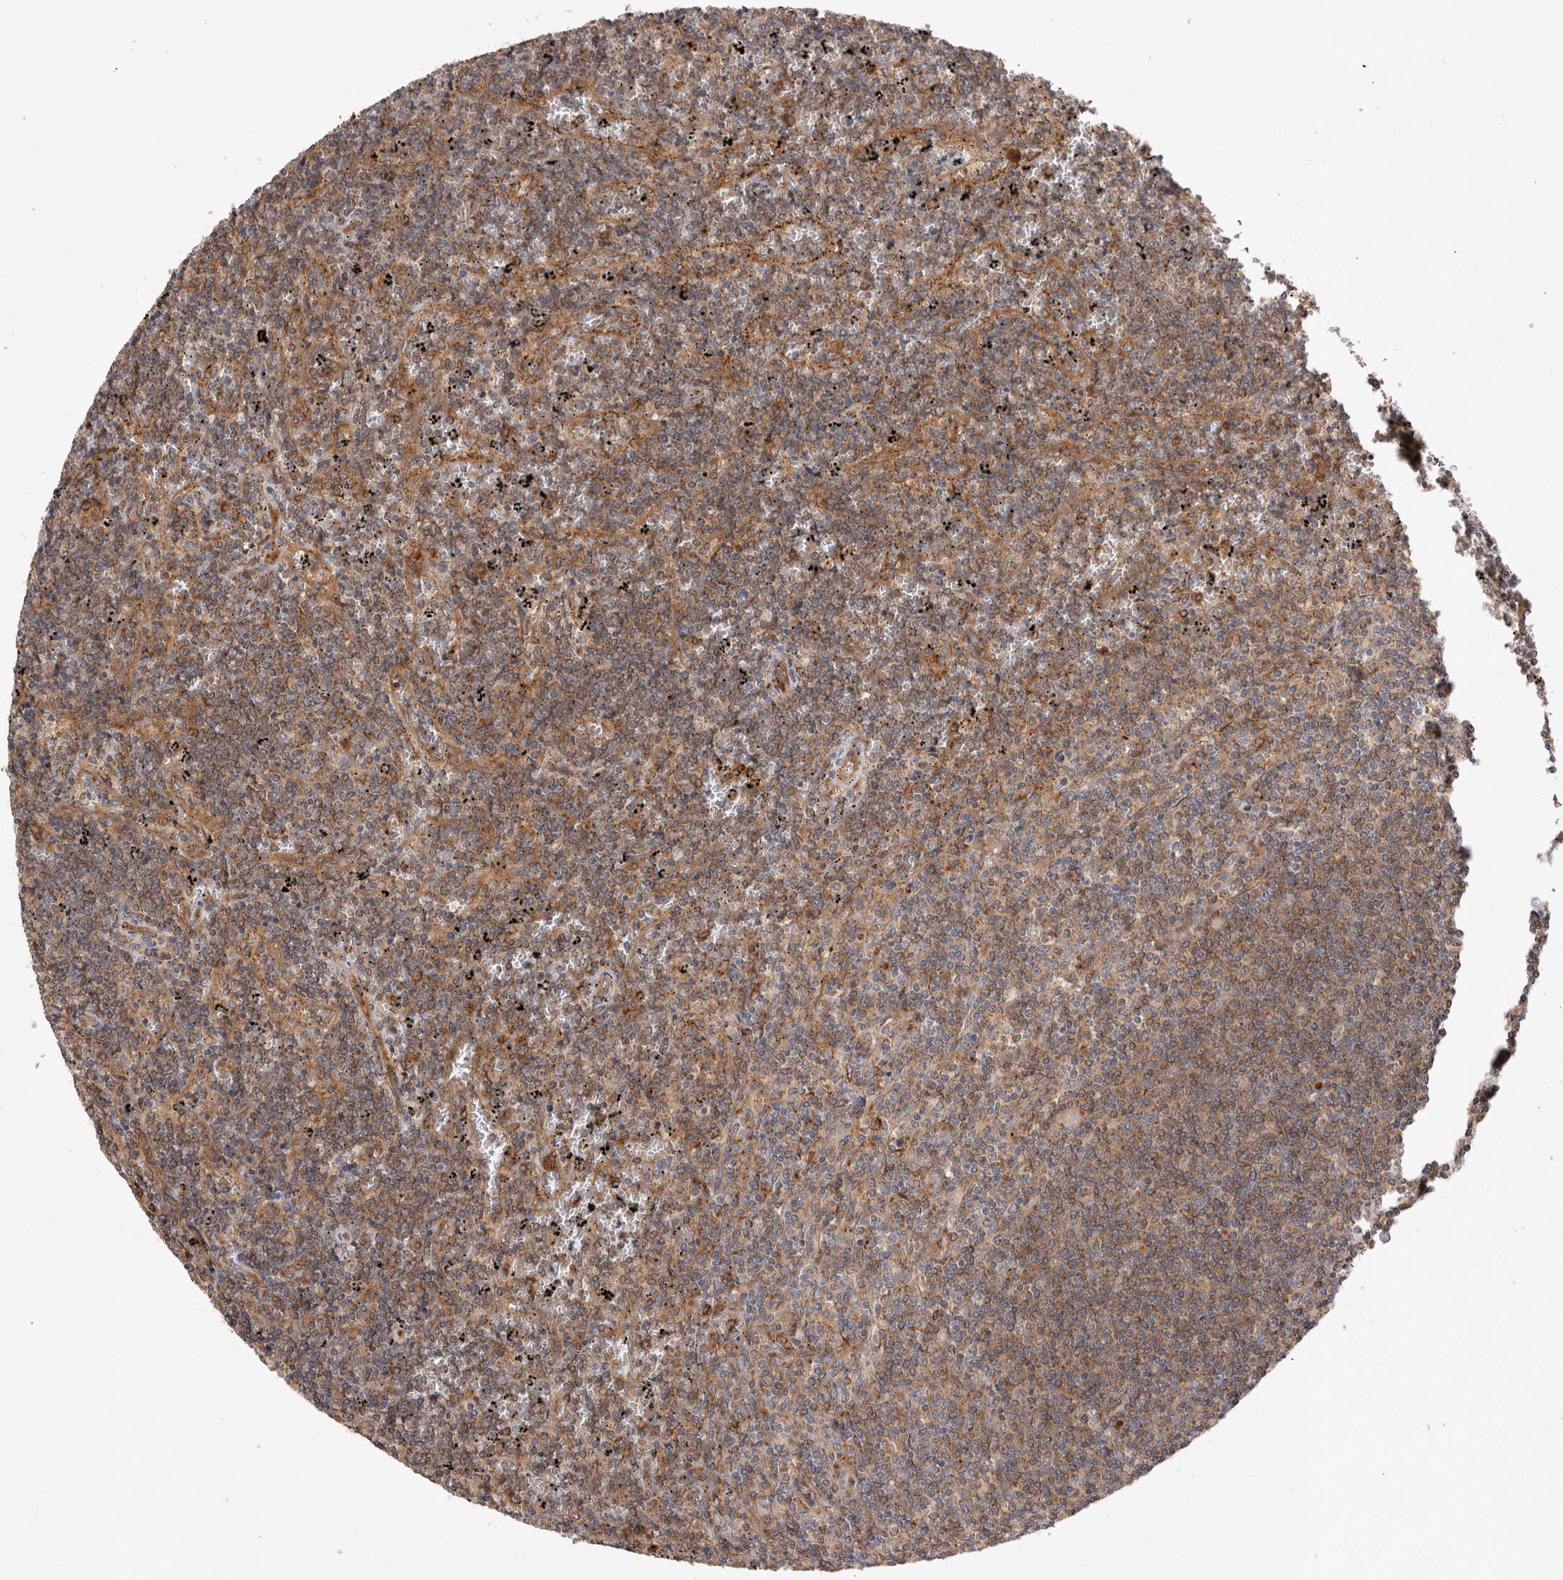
{"staining": {"intensity": "moderate", "quantity": ">75%", "location": "cytoplasmic/membranous"}, "tissue": "lymphoma", "cell_type": "Tumor cells", "image_type": "cancer", "snomed": [{"axis": "morphology", "description": "Malignant lymphoma, non-Hodgkin's type, Low grade"}, {"axis": "topography", "description": "Spleen"}], "caption": "An IHC micrograph of tumor tissue is shown. Protein staining in brown highlights moderate cytoplasmic/membranous positivity in malignant lymphoma, non-Hodgkin's type (low-grade) within tumor cells.", "gene": "BNIP2", "patient": {"sex": "female", "age": 50}}